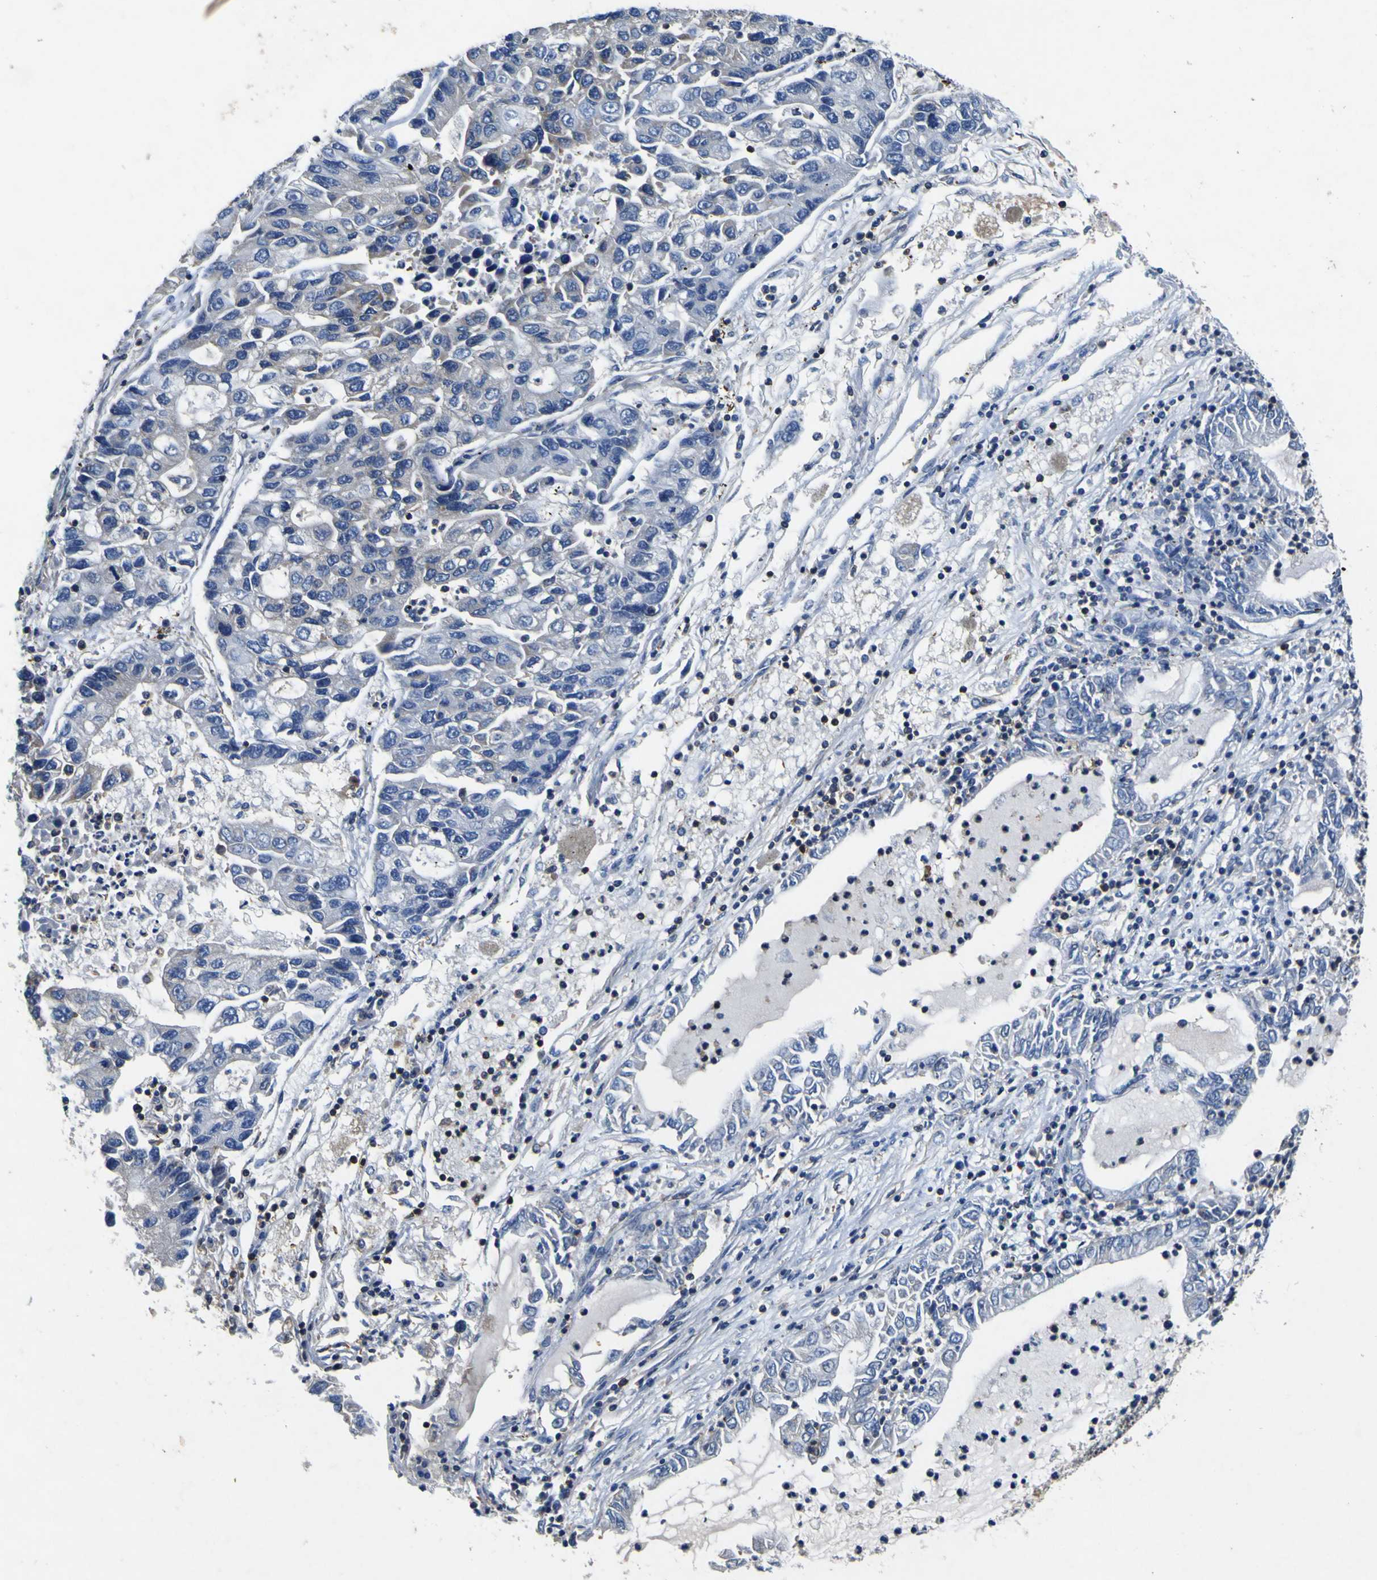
{"staining": {"intensity": "negative", "quantity": "none", "location": "none"}, "tissue": "lung cancer", "cell_type": "Tumor cells", "image_type": "cancer", "snomed": [{"axis": "morphology", "description": "Adenocarcinoma, NOS"}, {"axis": "topography", "description": "Lung"}], "caption": "The micrograph displays no significant staining in tumor cells of lung cancer.", "gene": "CNR2", "patient": {"sex": "female", "age": 51}}